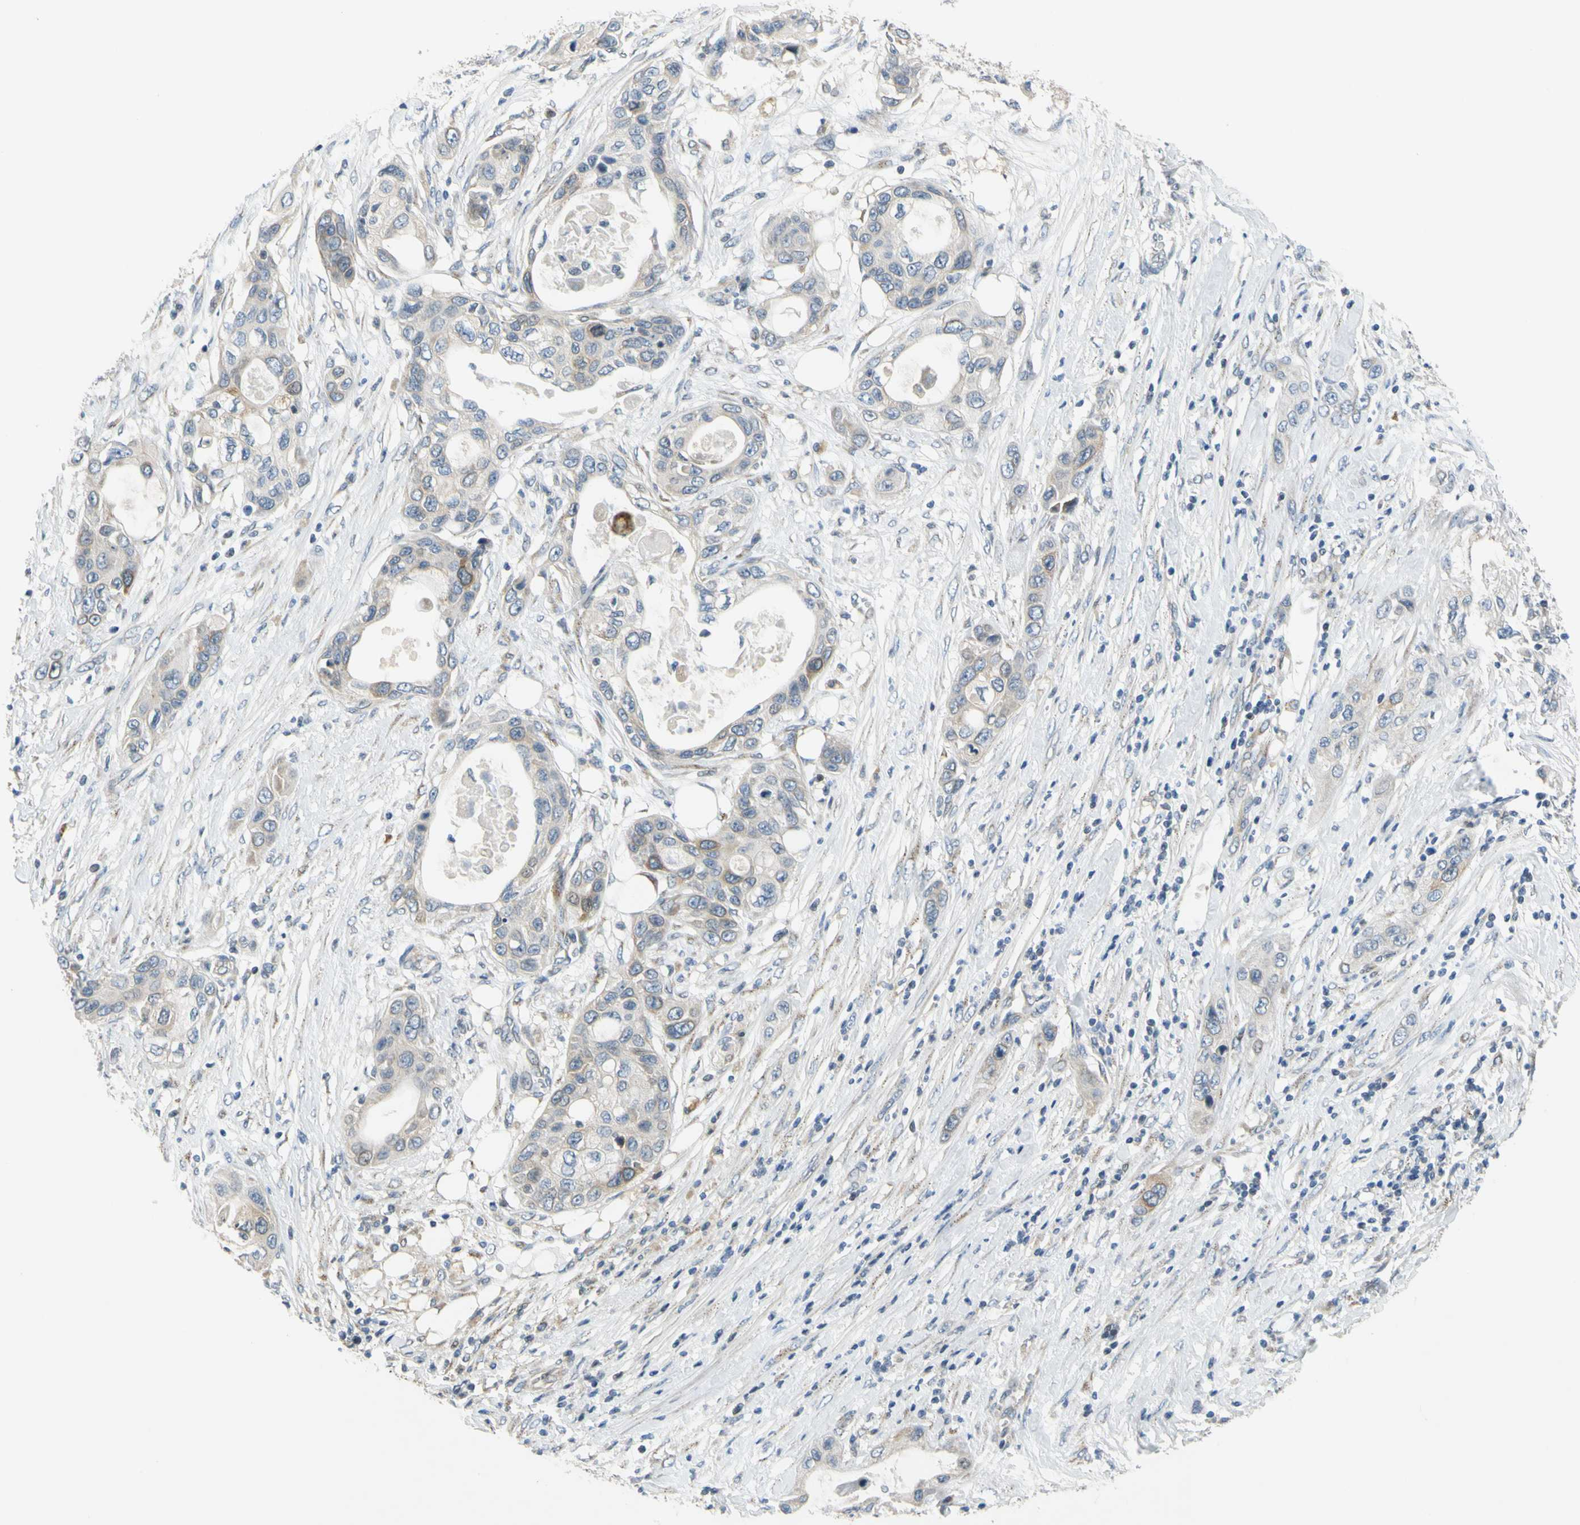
{"staining": {"intensity": "weak", "quantity": "<25%", "location": "cytoplasmic/membranous"}, "tissue": "pancreatic cancer", "cell_type": "Tumor cells", "image_type": "cancer", "snomed": [{"axis": "morphology", "description": "Adenocarcinoma, NOS"}, {"axis": "topography", "description": "Pancreas"}], "caption": "Immunohistochemistry of human pancreatic cancer demonstrates no positivity in tumor cells.", "gene": "CCNB2", "patient": {"sex": "female", "age": 70}}